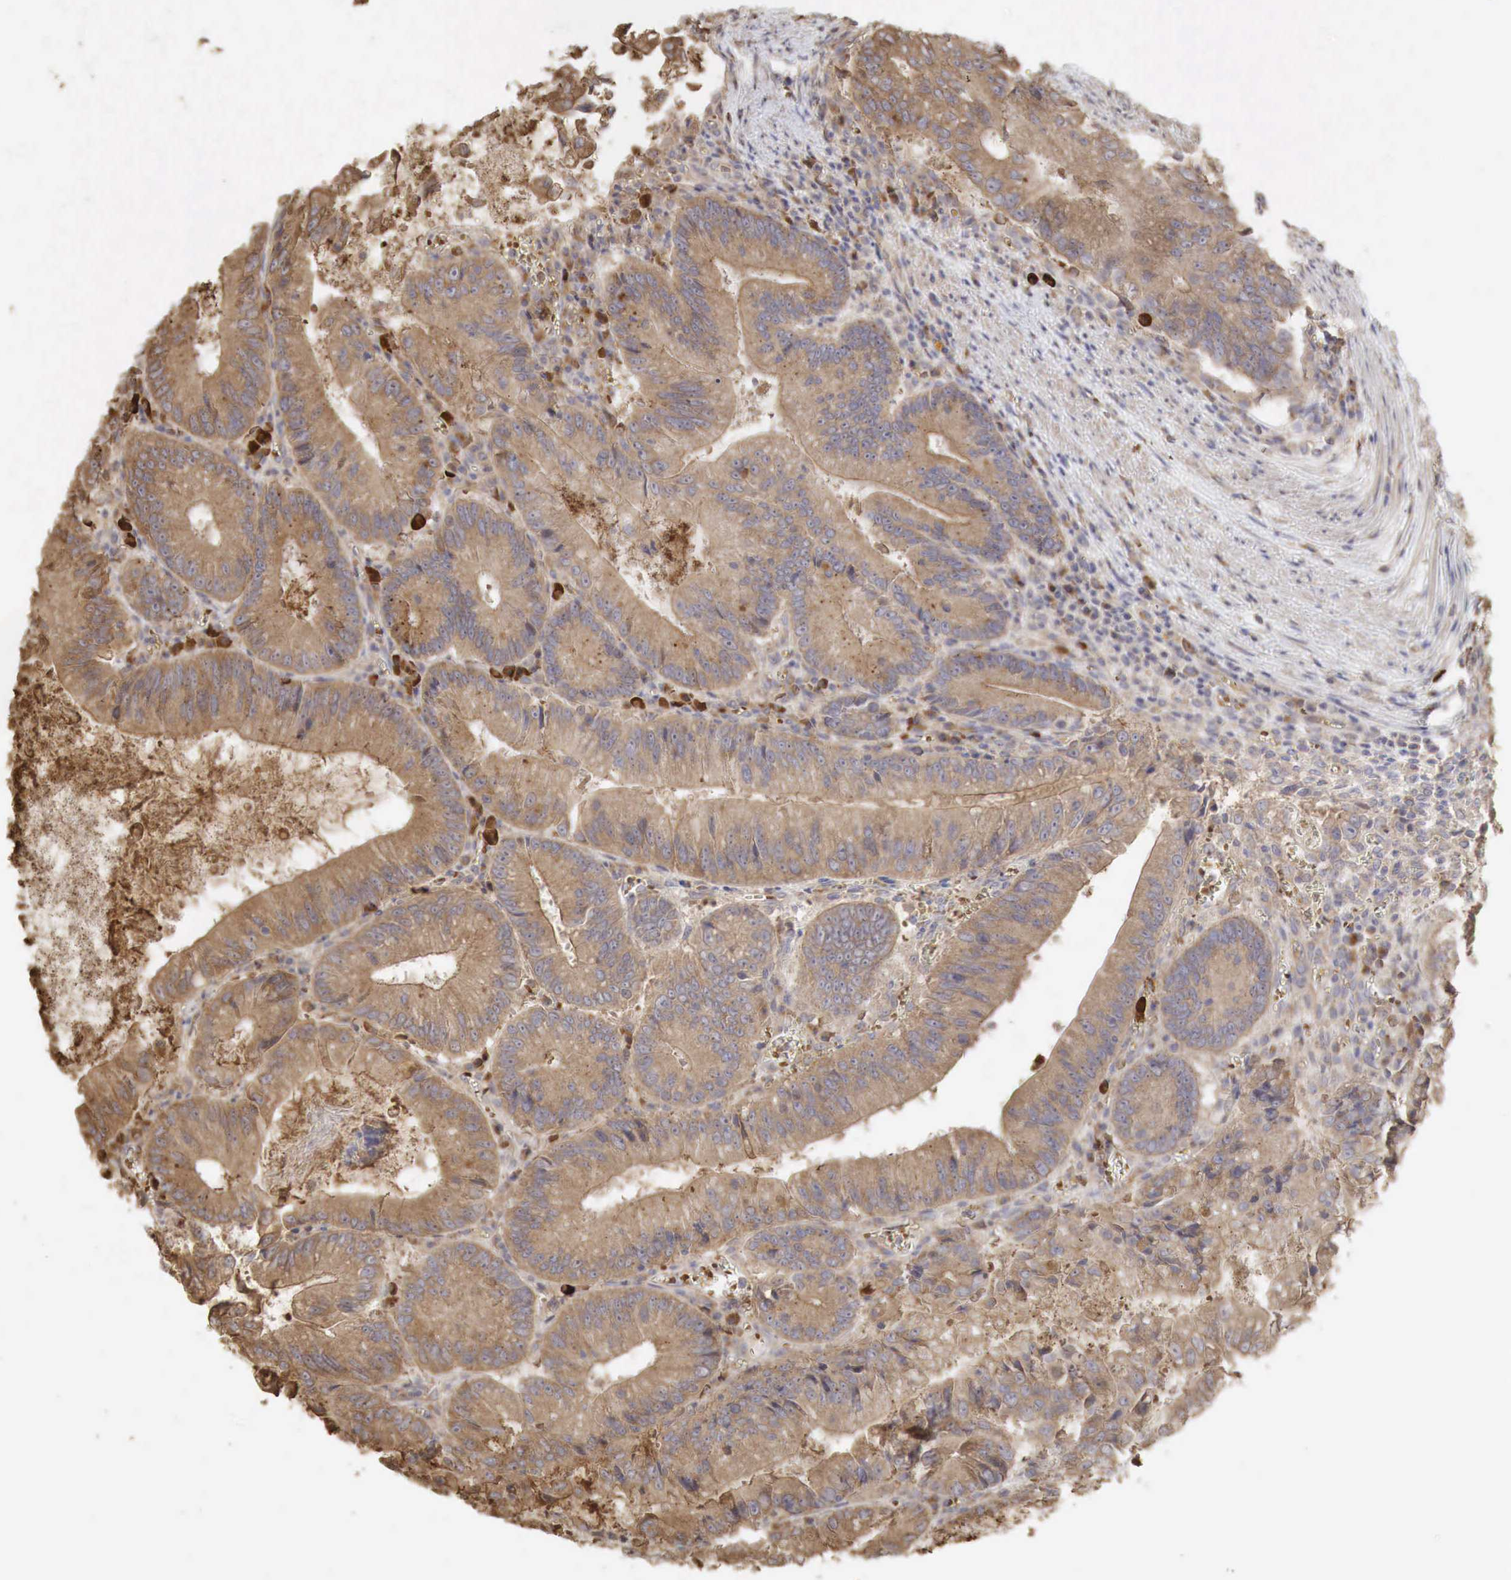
{"staining": {"intensity": "moderate", "quantity": ">75%", "location": "cytoplasmic/membranous"}, "tissue": "colorectal cancer", "cell_type": "Tumor cells", "image_type": "cancer", "snomed": [{"axis": "morphology", "description": "Adenocarcinoma, NOS"}, {"axis": "topography", "description": "Rectum"}], "caption": "IHC staining of colorectal adenocarcinoma, which shows medium levels of moderate cytoplasmic/membranous positivity in about >75% of tumor cells indicating moderate cytoplasmic/membranous protein expression. The staining was performed using DAB (brown) for protein detection and nuclei were counterstained in hematoxylin (blue).", "gene": "PABPC5", "patient": {"sex": "female", "age": 81}}